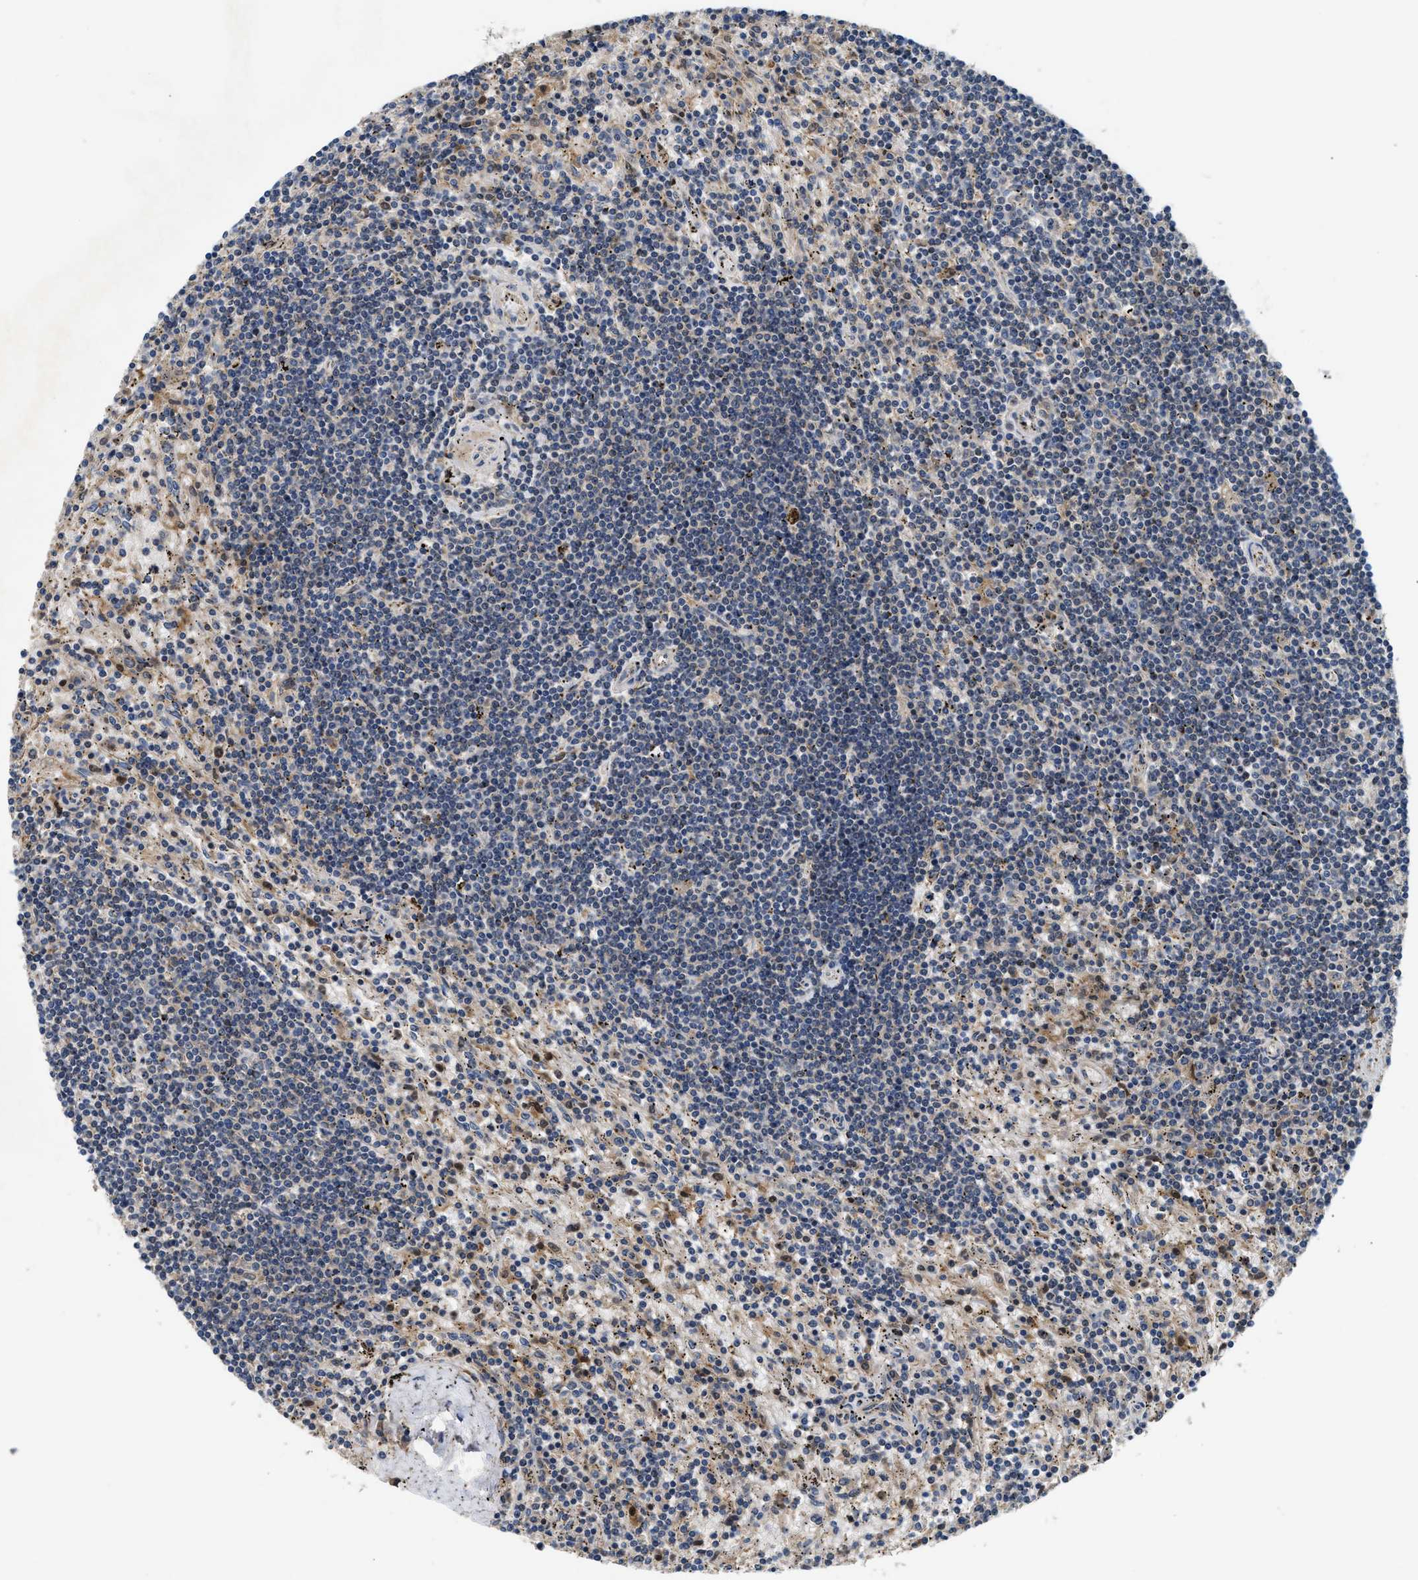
{"staining": {"intensity": "weak", "quantity": "<25%", "location": "cytoplasmic/membranous"}, "tissue": "lymphoma", "cell_type": "Tumor cells", "image_type": "cancer", "snomed": [{"axis": "morphology", "description": "Malignant lymphoma, non-Hodgkin's type, Low grade"}, {"axis": "topography", "description": "Spleen"}], "caption": "Micrograph shows no significant protein expression in tumor cells of malignant lymphoma, non-Hodgkin's type (low-grade).", "gene": "OSTF1", "patient": {"sex": "male", "age": 76}}